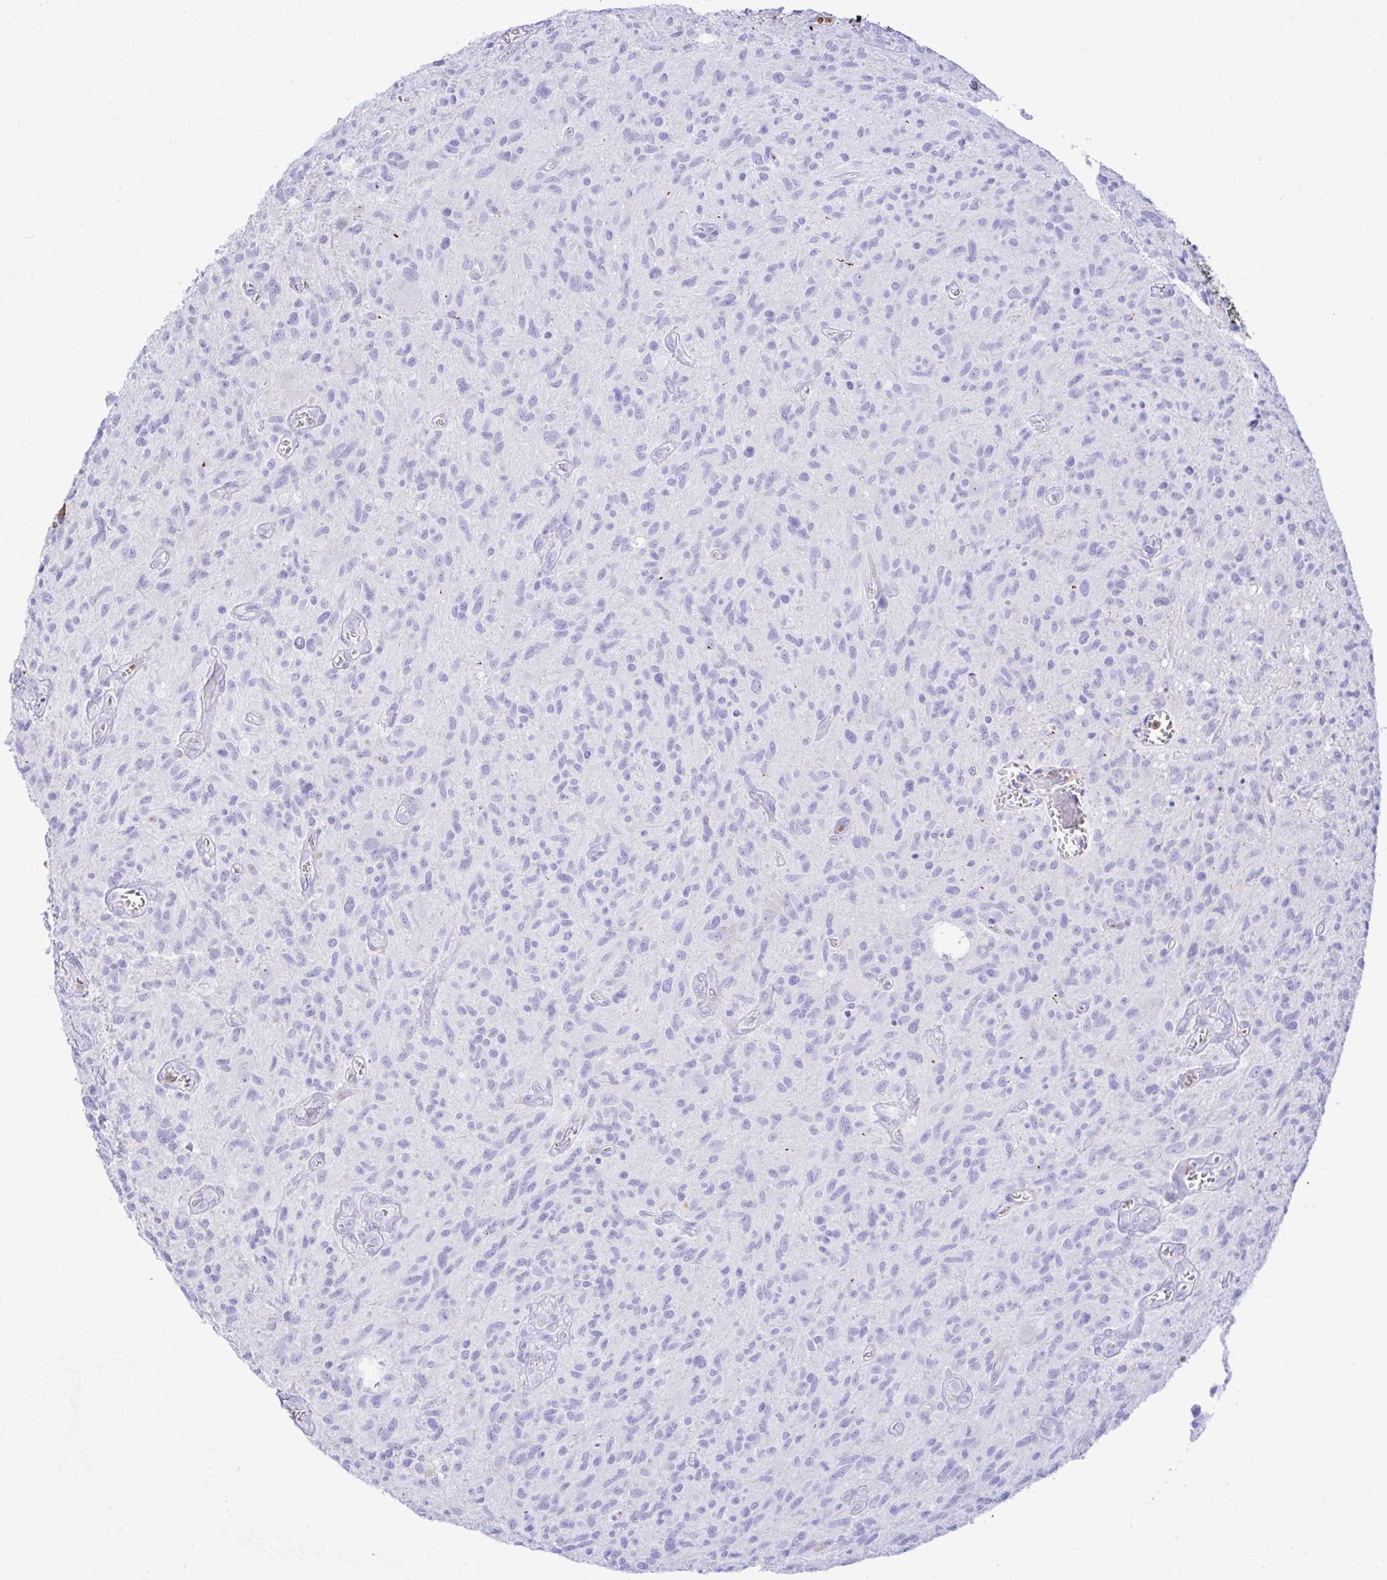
{"staining": {"intensity": "negative", "quantity": "none", "location": "none"}, "tissue": "glioma", "cell_type": "Tumor cells", "image_type": "cancer", "snomed": [{"axis": "morphology", "description": "Glioma, malignant, High grade"}, {"axis": "topography", "description": "Brain"}], "caption": "This is an immunohistochemistry photomicrograph of glioma. There is no staining in tumor cells.", "gene": "ZNF221", "patient": {"sex": "male", "age": 75}}